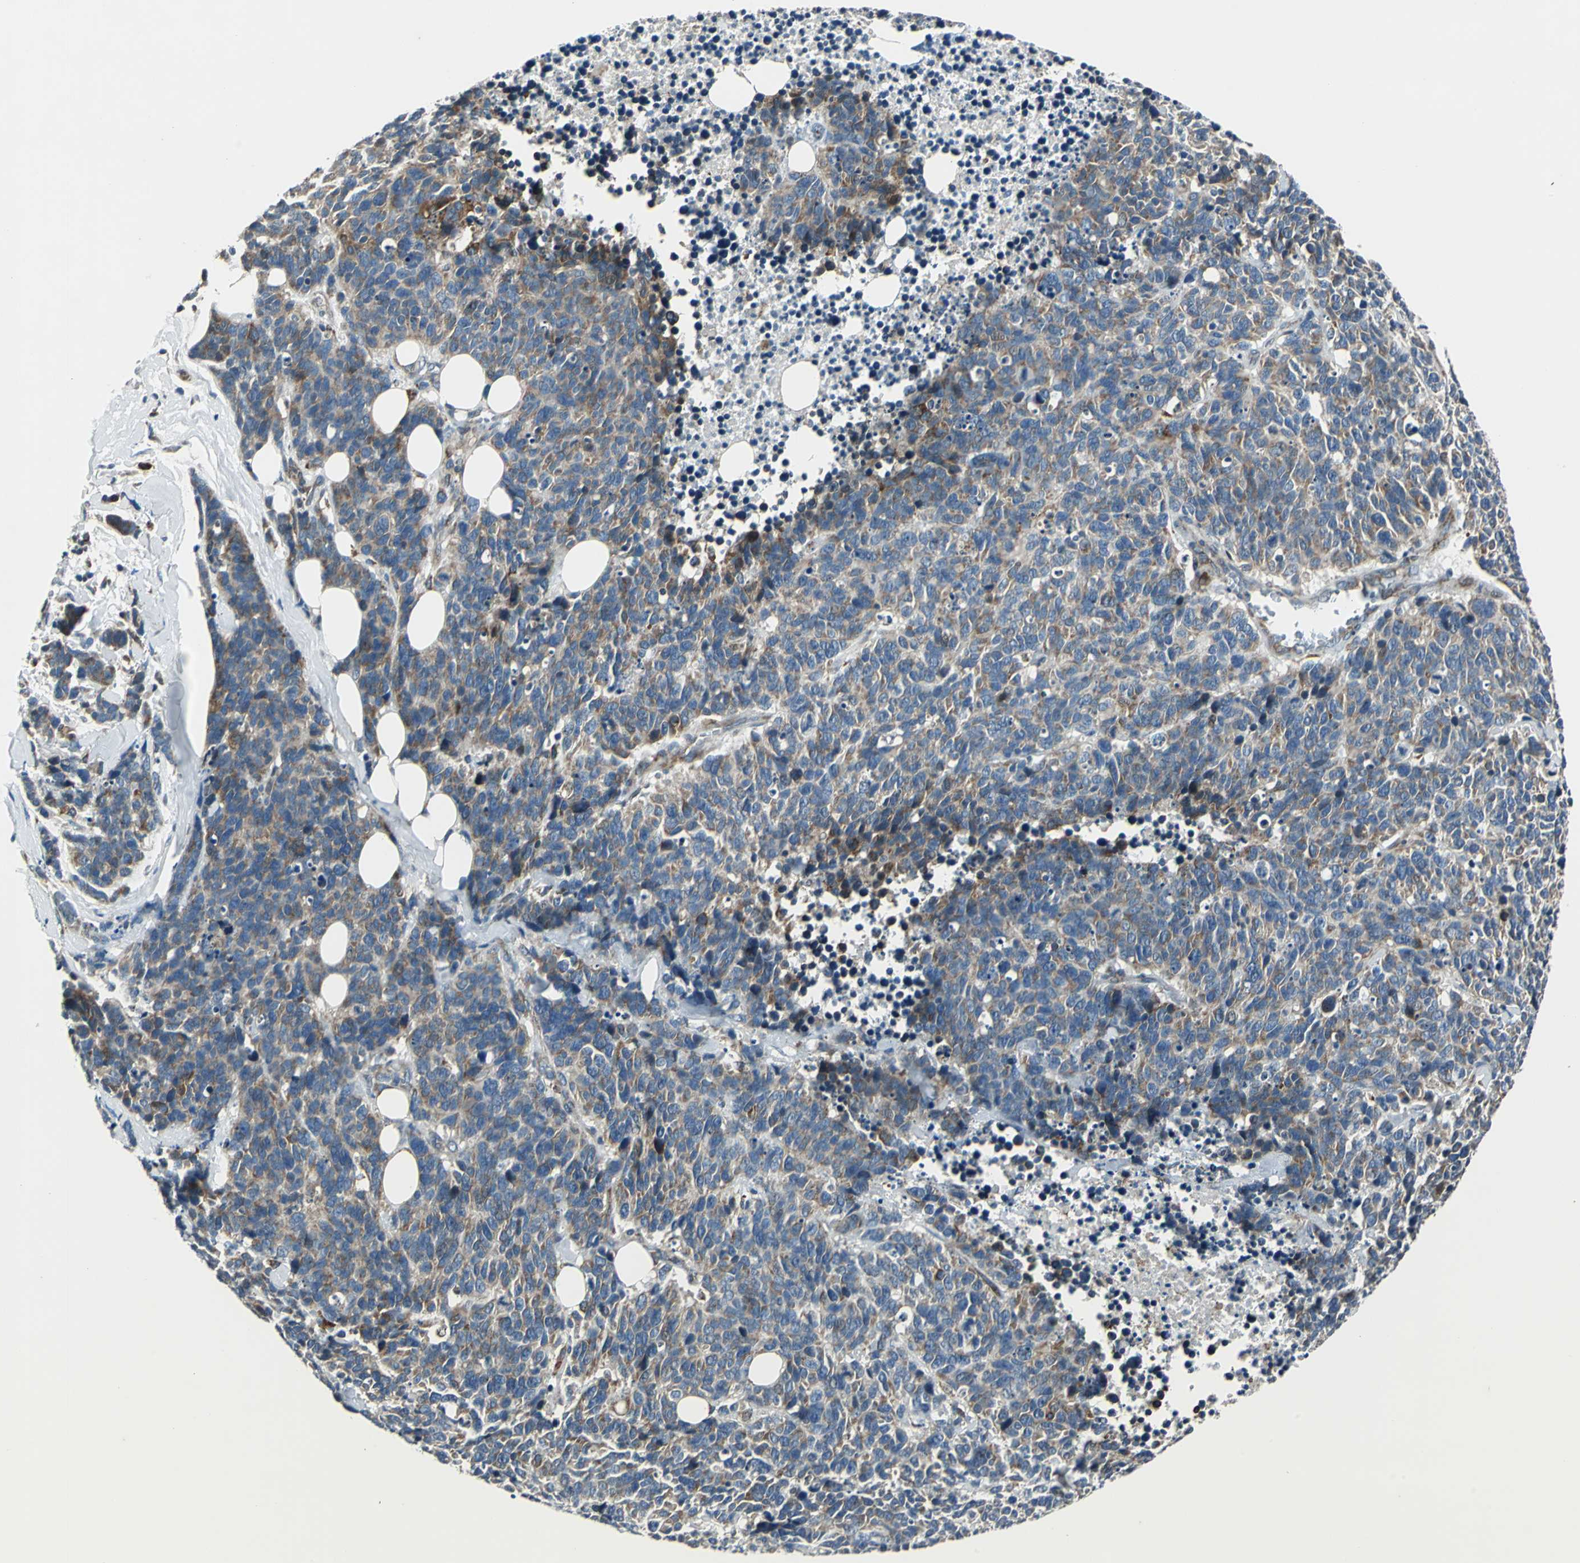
{"staining": {"intensity": "moderate", "quantity": ">75%", "location": "cytoplasmic/membranous"}, "tissue": "lung cancer", "cell_type": "Tumor cells", "image_type": "cancer", "snomed": [{"axis": "morphology", "description": "Neoplasm, malignant, NOS"}, {"axis": "topography", "description": "Lung"}], "caption": "A histopathology image of malignant neoplasm (lung) stained for a protein displays moderate cytoplasmic/membranous brown staining in tumor cells.", "gene": "HTATIP2", "patient": {"sex": "female", "age": 58}}